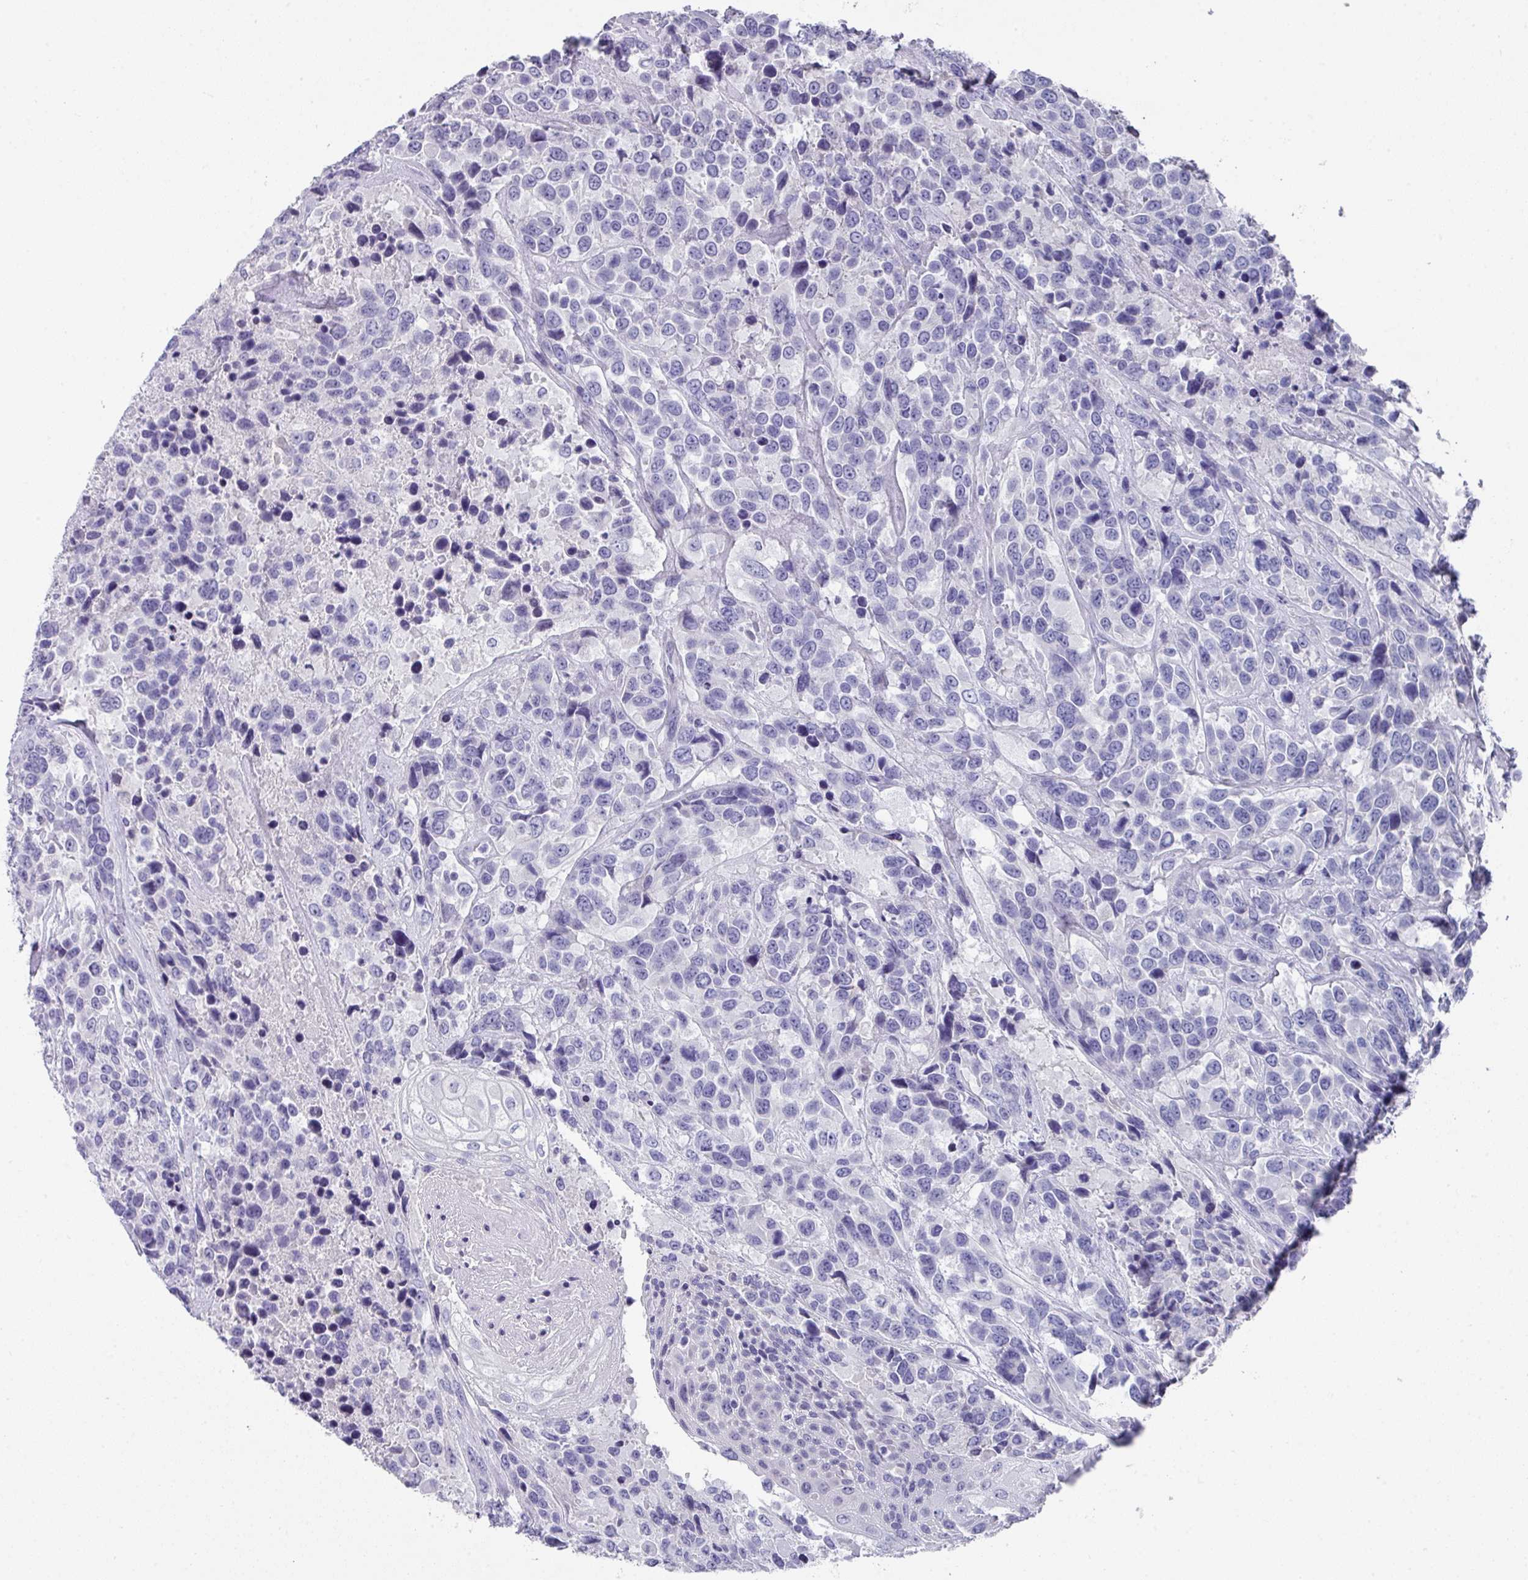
{"staining": {"intensity": "negative", "quantity": "none", "location": "none"}, "tissue": "urothelial cancer", "cell_type": "Tumor cells", "image_type": "cancer", "snomed": [{"axis": "morphology", "description": "Urothelial carcinoma, High grade"}, {"axis": "topography", "description": "Urinary bladder"}], "caption": "High magnification brightfield microscopy of urothelial carcinoma (high-grade) stained with DAB (3,3'-diaminobenzidine) (brown) and counterstained with hematoxylin (blue): tumor cells show no significant expression.", "gene": "DEFB115", "patient": {"sex": "female", "age": 70}}